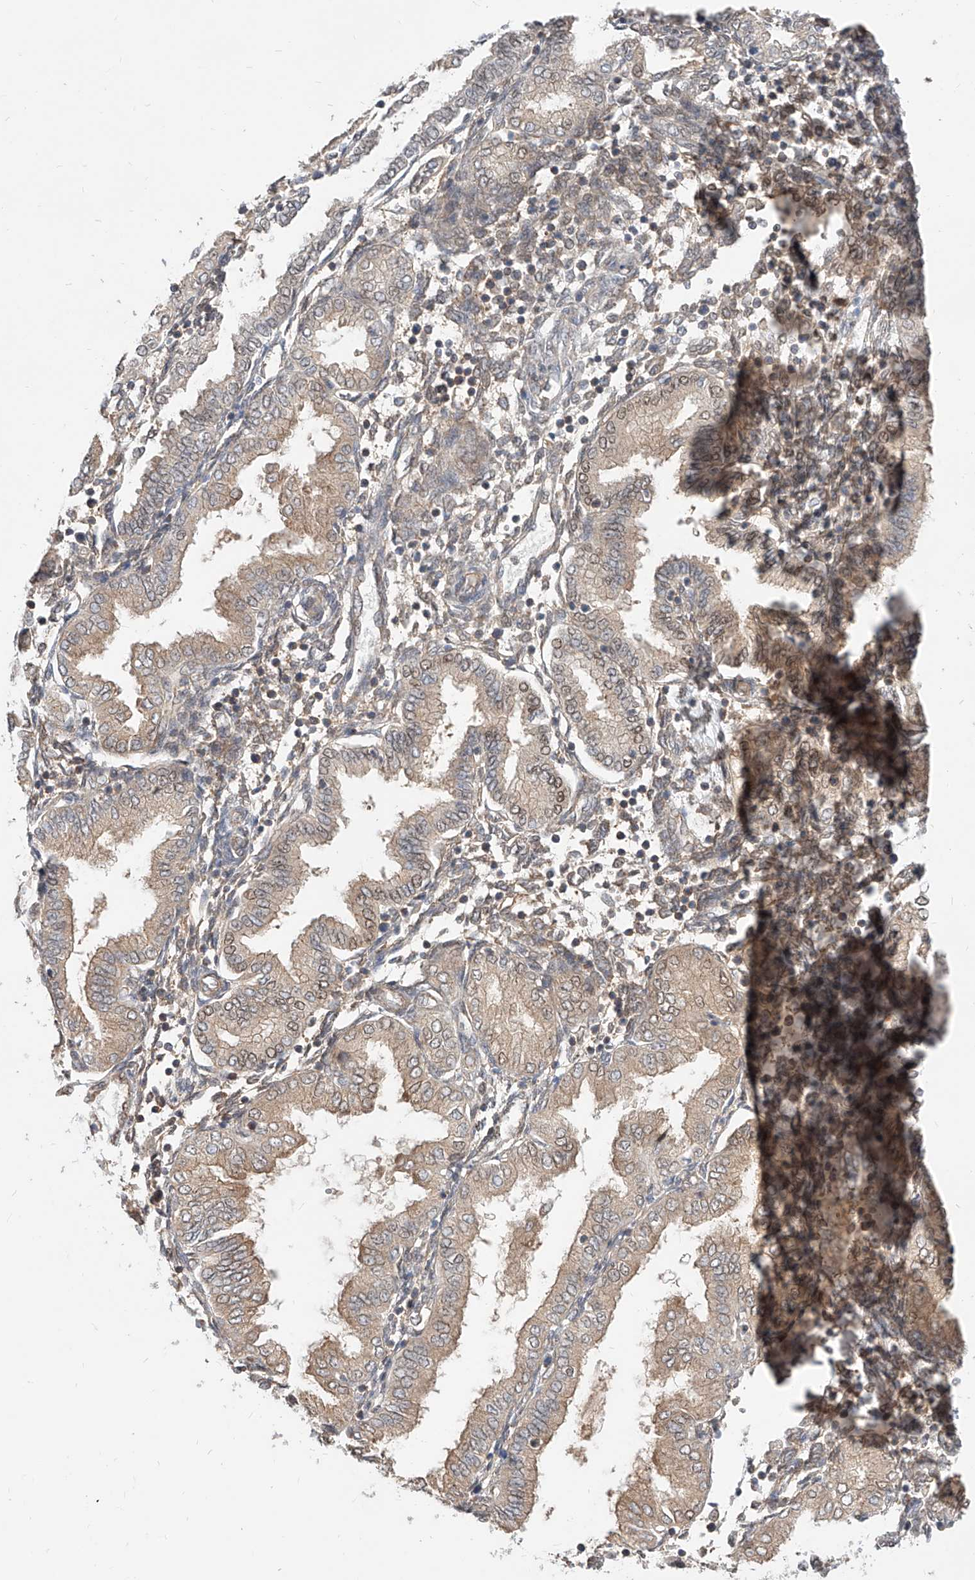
{"staining": {"intensity": "weak", "quantity": "<25%", "location": "cytoplasmic/membranous"}, "tissue": "endometrium", "cell_type": "Cells in endometrial stroma", "image_type": "normal", "snomed": [{"axis": "morphology", "description": "Normal tissue, NOS"}, {"axis": "topography", "description": "Endometrium"}], "caption": "Image shows no protein staining in cells in endometrial stroma of normal endometrium. Nuclei are stained in blue.", "gene": "TSNAX", "patient": {"sex": "female", "age": 53}}